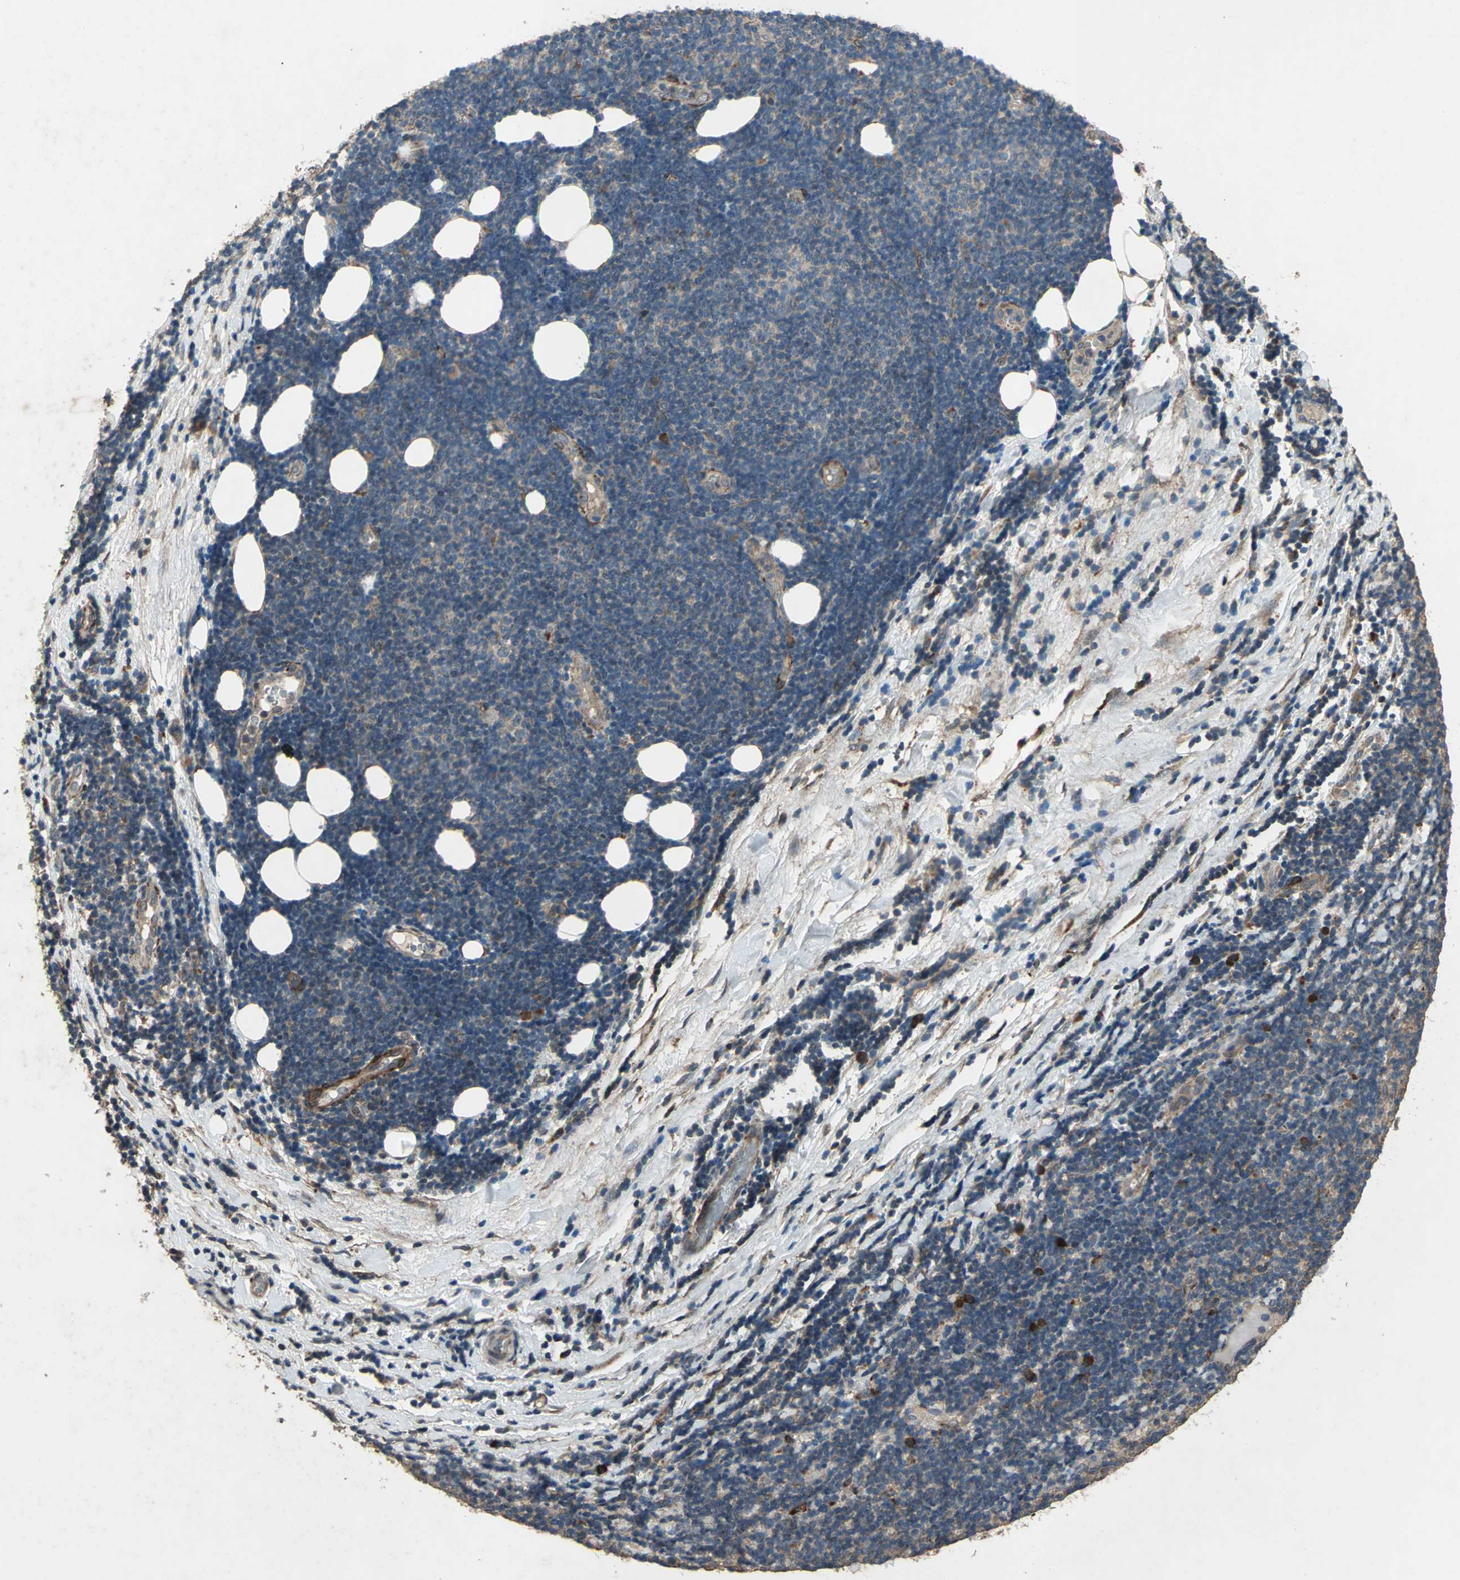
{"staining": {"intensity": "moderate", "quantity": "25%-75%", "location": "cytoplasmic/membranous"}, "tissue": "lymphoma", "cell_type": "Tumor cells", "image_type": "cancer", "snomed": [{"axis": "morphology", "description": "Malignant lymphoma, non-Hodgkin's type, Low grade"}, {"axis": "topography", "description": "Lymph node"}], "caption": "Lymphoma stained with a brown dye demonstrates moderate cytoplasmic/membranous positive expression in approximately 25%-75% of tumor cells.", "gene": "SEPTIN4", "patient": {"sex": "male", "age": 83}}